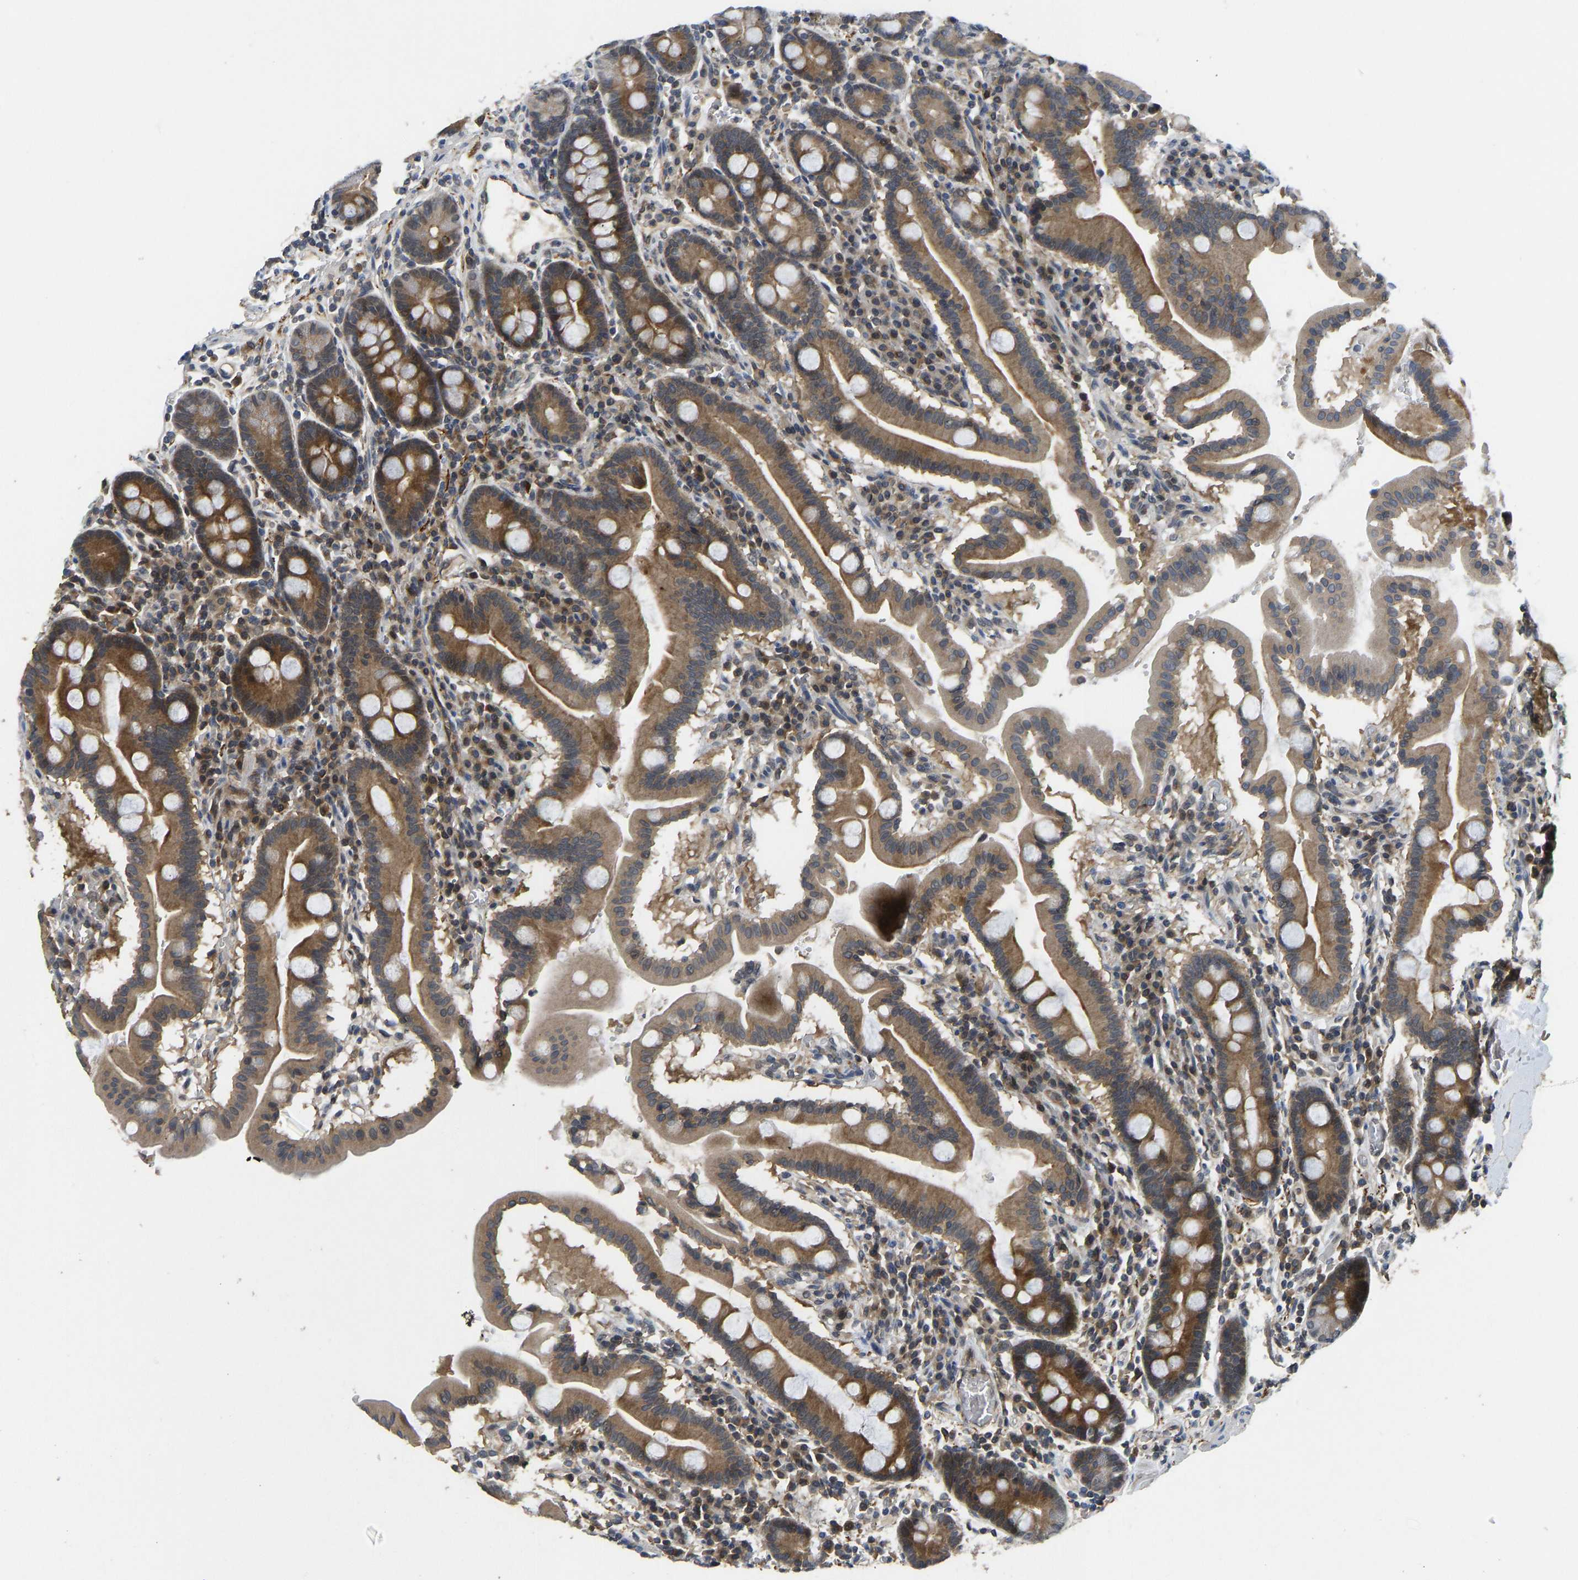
{"staining": {"intensity": "strong", "quantity": ">75%", "location": "cytoplasmic/membranous"}, "tissue": "duodenum", "cell_type": "Glandular cells", "image_type": "normal", "snomed": [{"axis": "morphology", "description": "Normal tissue, NOS"}, {"axis": "topography", "description": "Duodenum"}], "caption": "Protein analysis of benign duodenum displays strong cytoplasmic/membranous staining in about >75% of glandular cells.", "gene": "NDRG3", "patient": {"sex": "male", "age": 50}}